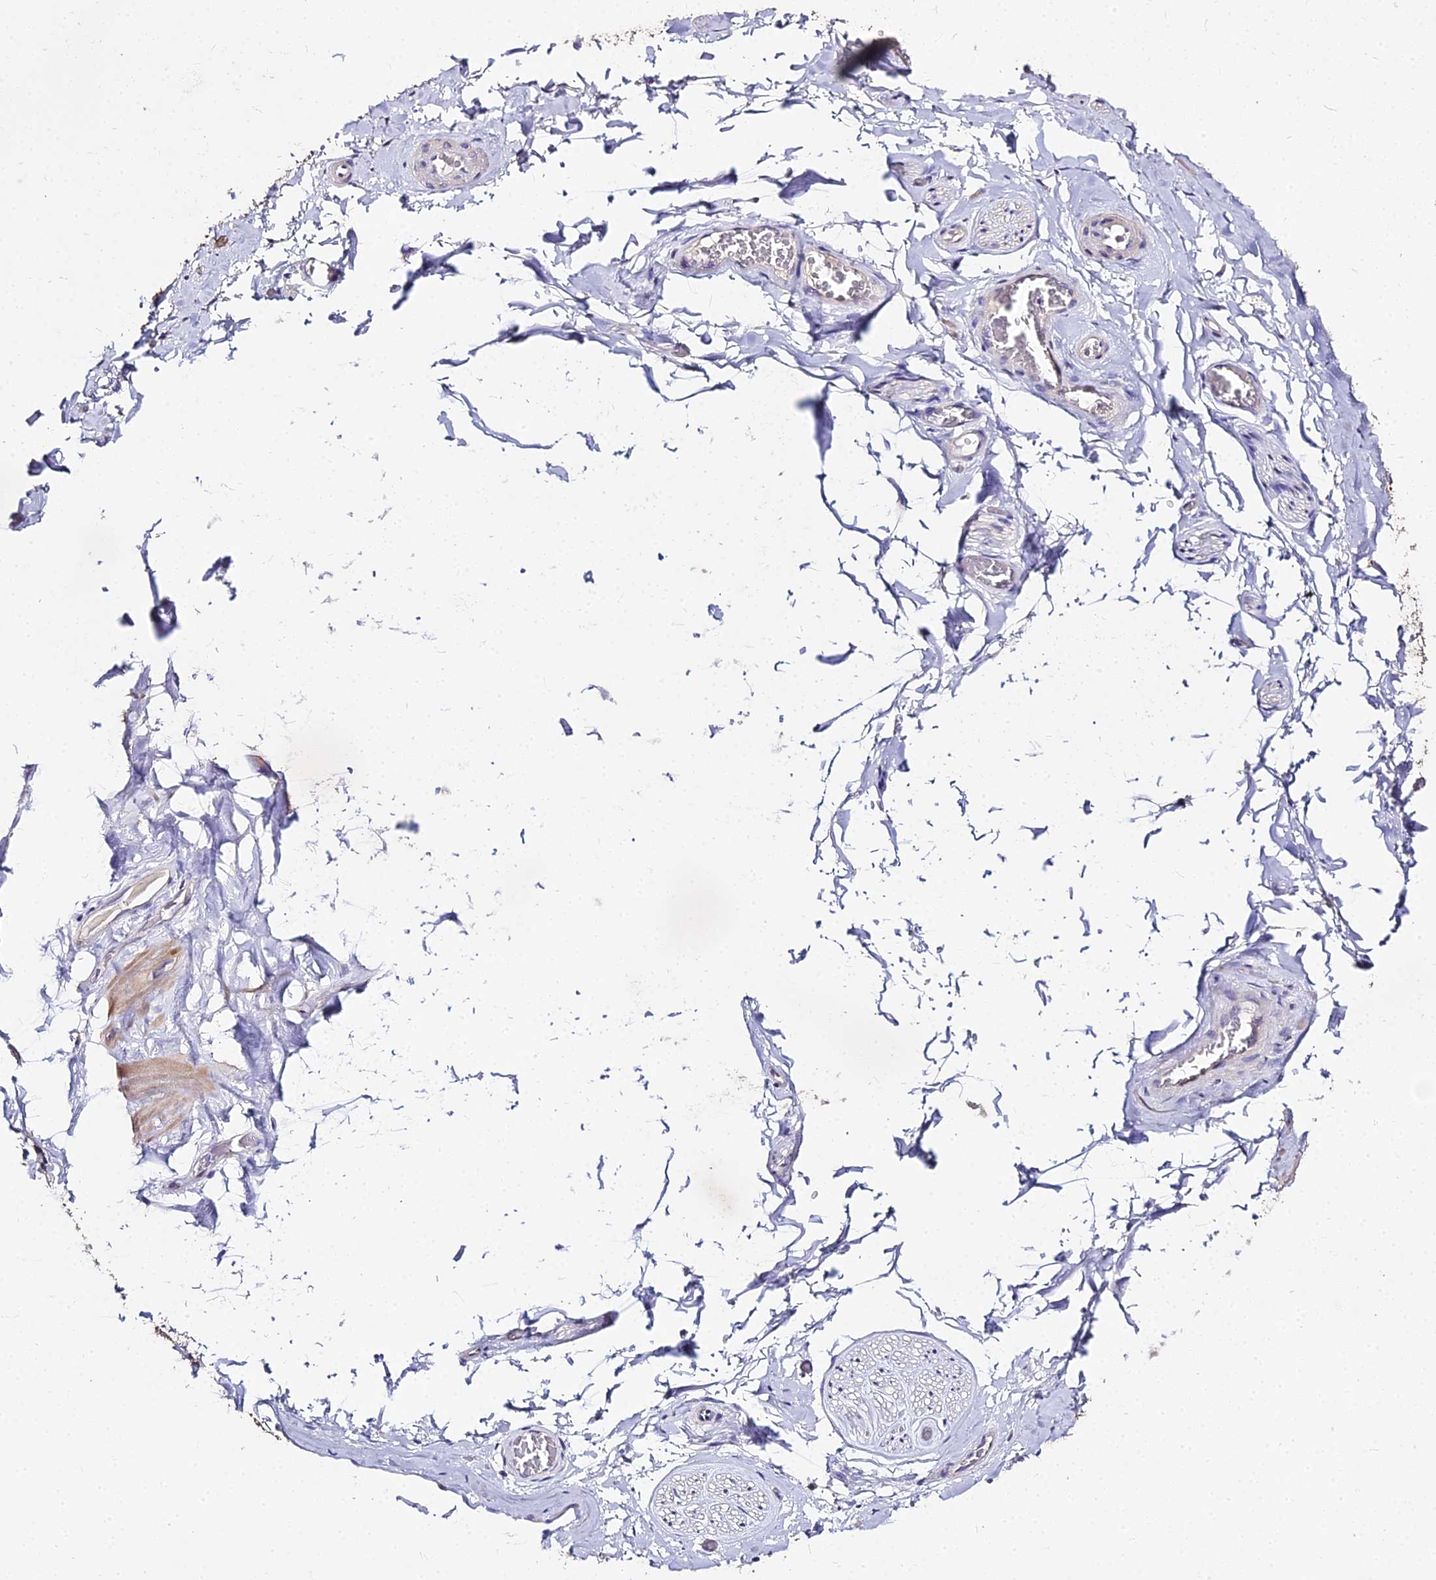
{"staining": {"intensity": "negative", "quantity": "none", "location": "none"}, "tissue": "adipose tissue", "cell_type": "Adipocytes", "image_type": "normal", "snomed": [{"axis": "morphology", "description": "Normal tissue, NOS"}, {"axis": "topography", "description": "Soft tissue"}, {"axis": "topography", "description": "Adipose tissue"}, {"axis": "topography", "description": "Vascular tissue"}, {"axis": "topography", "description": "Peripheral nerve tissue"}], "caption": "Immunohistochemical staining of unremarkable adipose tissue shows no significant expression in adipocytes.", "gene": "GLYAT", "patient": {"sex": "male", "age": 46}}